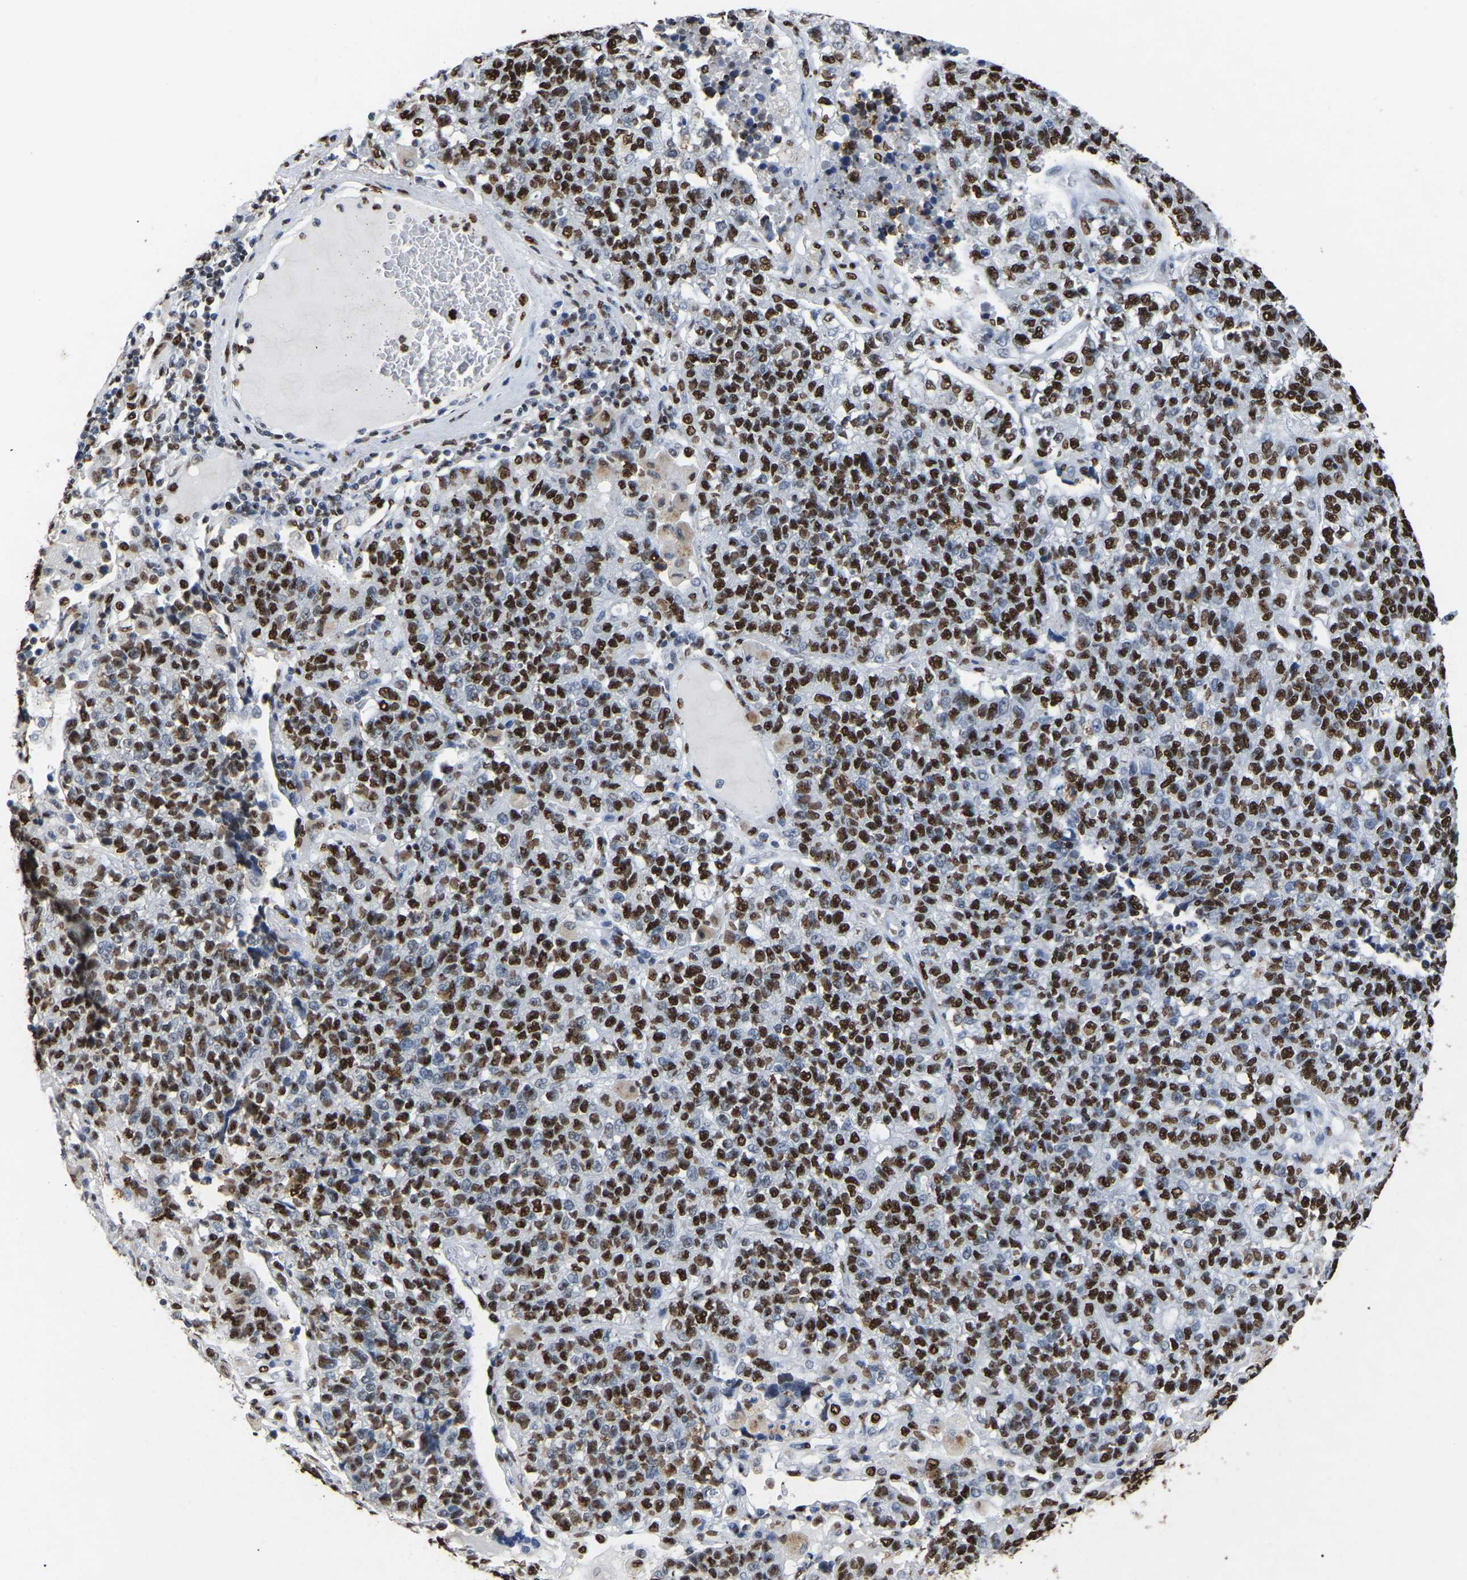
{"staining": {"intensity": "strong", "quantity": ">75%", "location": "nuclear"}, "tissue": "lung cancer", "cell_type": "Tumor cells", "image_type": "cancer", "snomed": [{"axis": "morphology", "description": "Adenocarcinoma, NOS"}, {"axis": "topography", "description": "Lung"}], "caption": "A brown stain highlights strong nuclear positivity of a protein in human lung cancer (adenocarcinoma) tumor cells. (Stains: DAB (3,3'-diaminobenzidine) in brown, nuclei in blue, Microscopy: brightfield microscopy at high magnification).", "gene": "RBL2", "patient": {"sex": "male", "age": 49}}